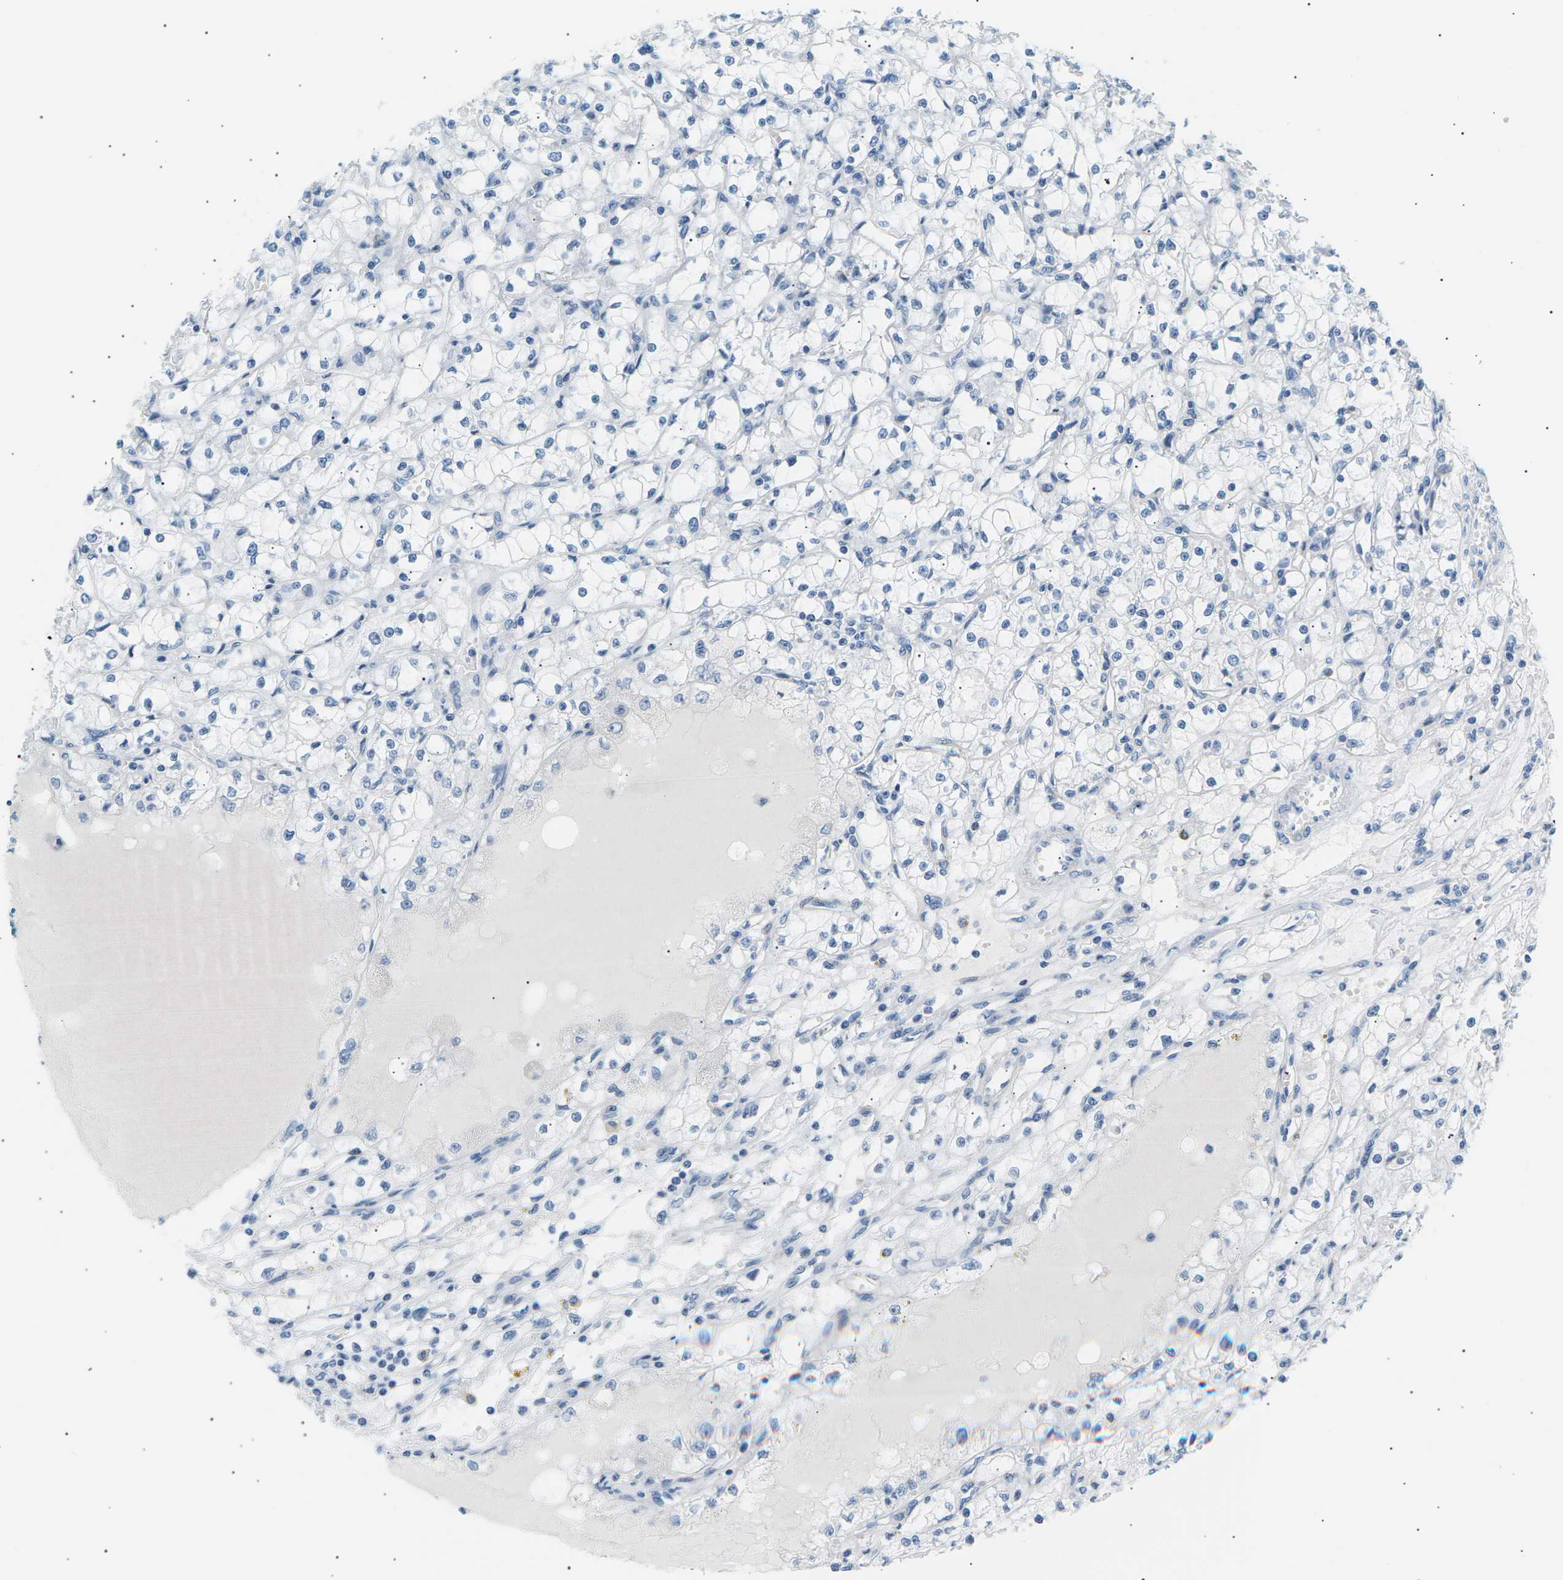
{"staining": {"intensity": "negative", "quantity": "none", "location": "none"}, "tissue": "renal cancer", "cell_type": "Tumor cells", "image_type": "cancer", "snomed": [{"axis": "morphology", "description": "Adenocarcinoma, NOS"}, {"axis": "topography", "description": "Kidney"}], "caption": "This is a photomicrograph of IHC staining of adenocarcinoma (renal), which shows no expression in tumor cells.", "gene": "SEPTIN5", "patient": {"sex": "male", "age": 56}}